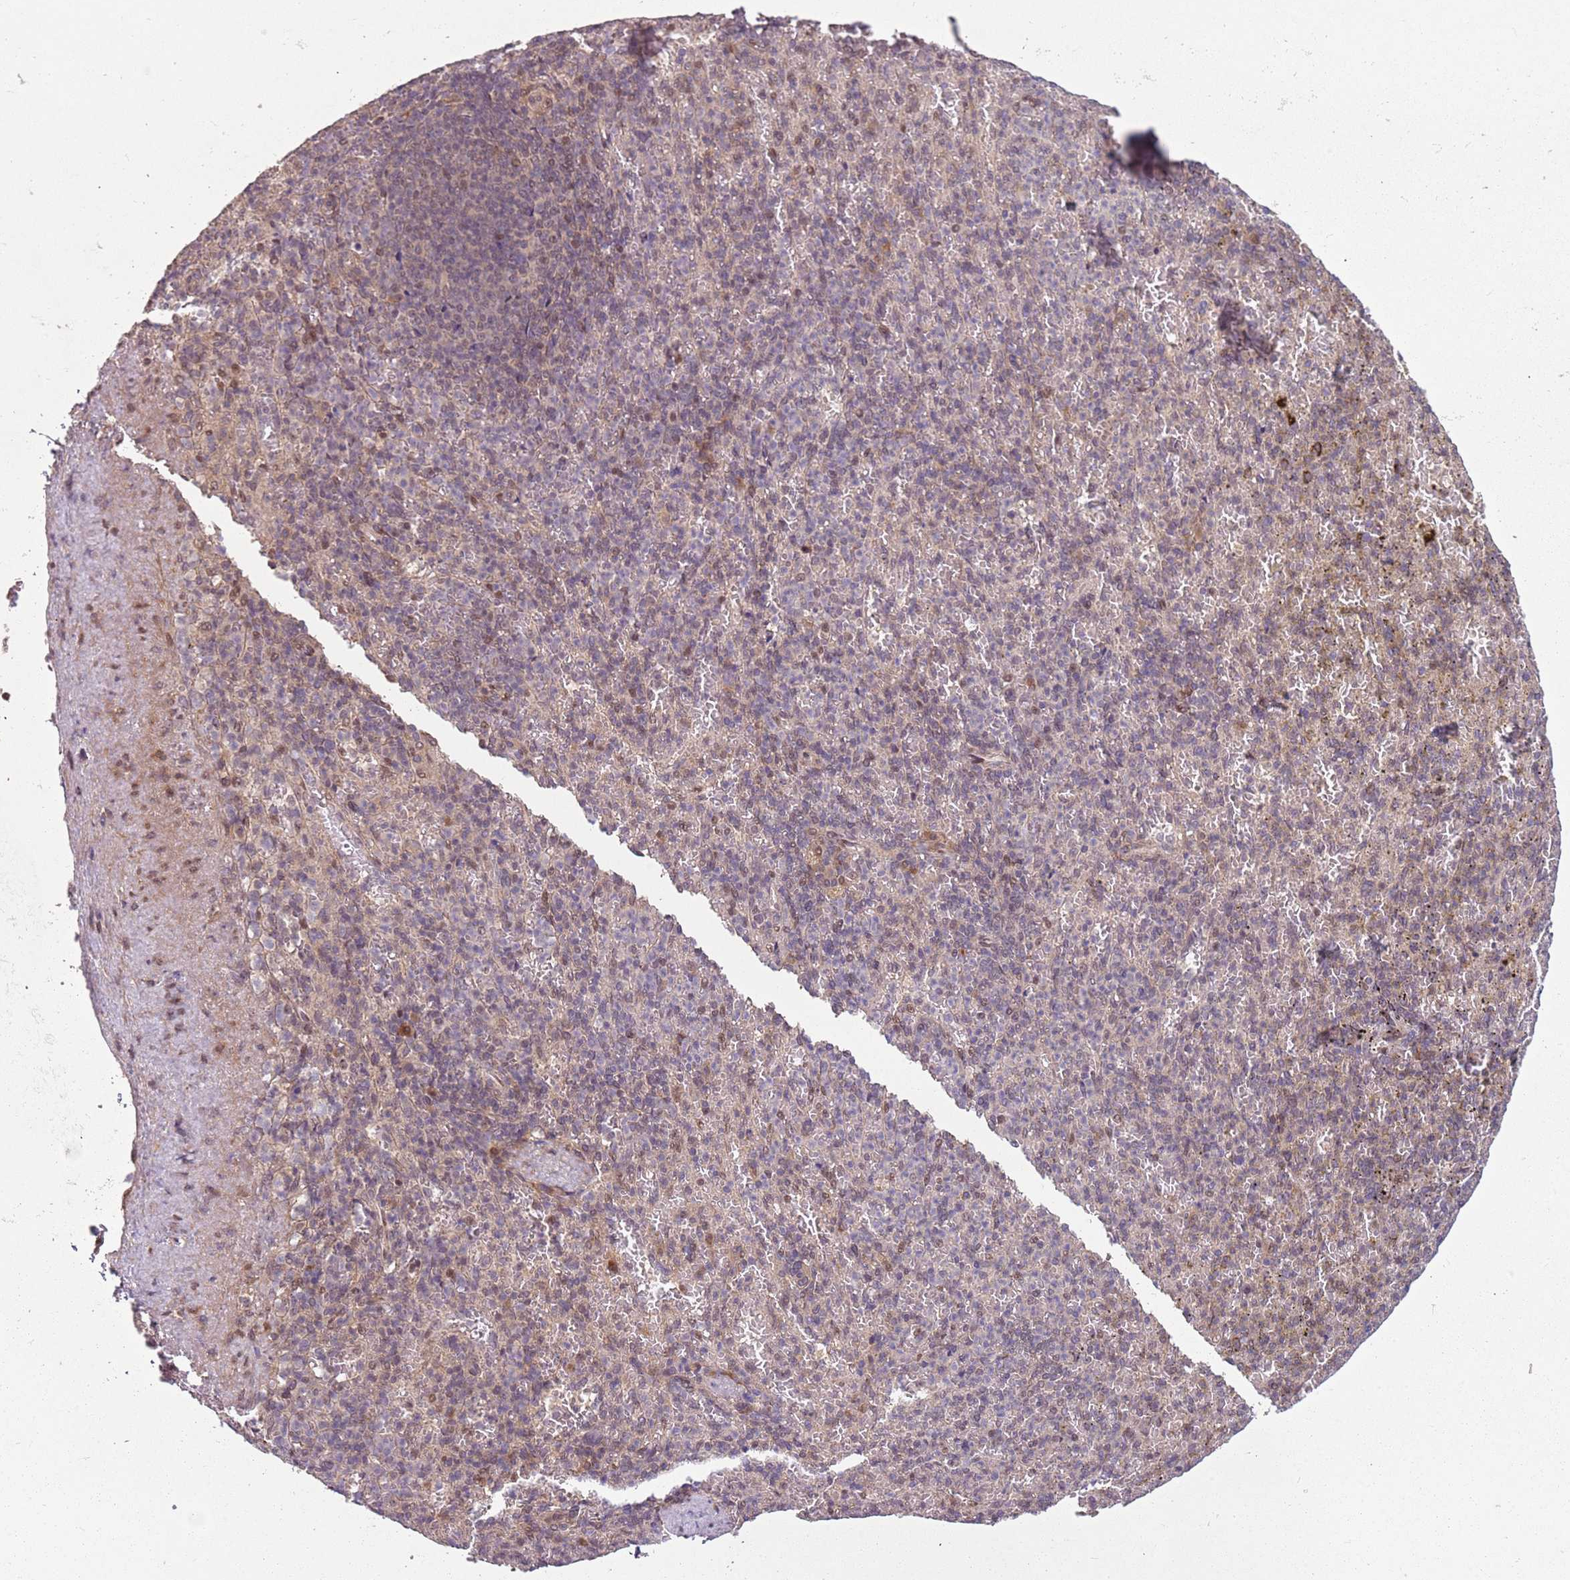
{"staining": {"intensity": "weak", "quantity": "<25%", "location": "nuclear"}, "tissue": "spleen", "cell_type": "Cells in red pulp", "image_type": "normal", "snomed": [{"axis": "morphology", "description": "Normal tissue, NOS"}, {"axis": "topography", "description": "Spleen"}], "caption": "The photomicrograph exhibits no staining of cells in red pulp in unremarkable spleen.", "gene": "CHURC1", "patient": {"sex": "female", "age": 74}}